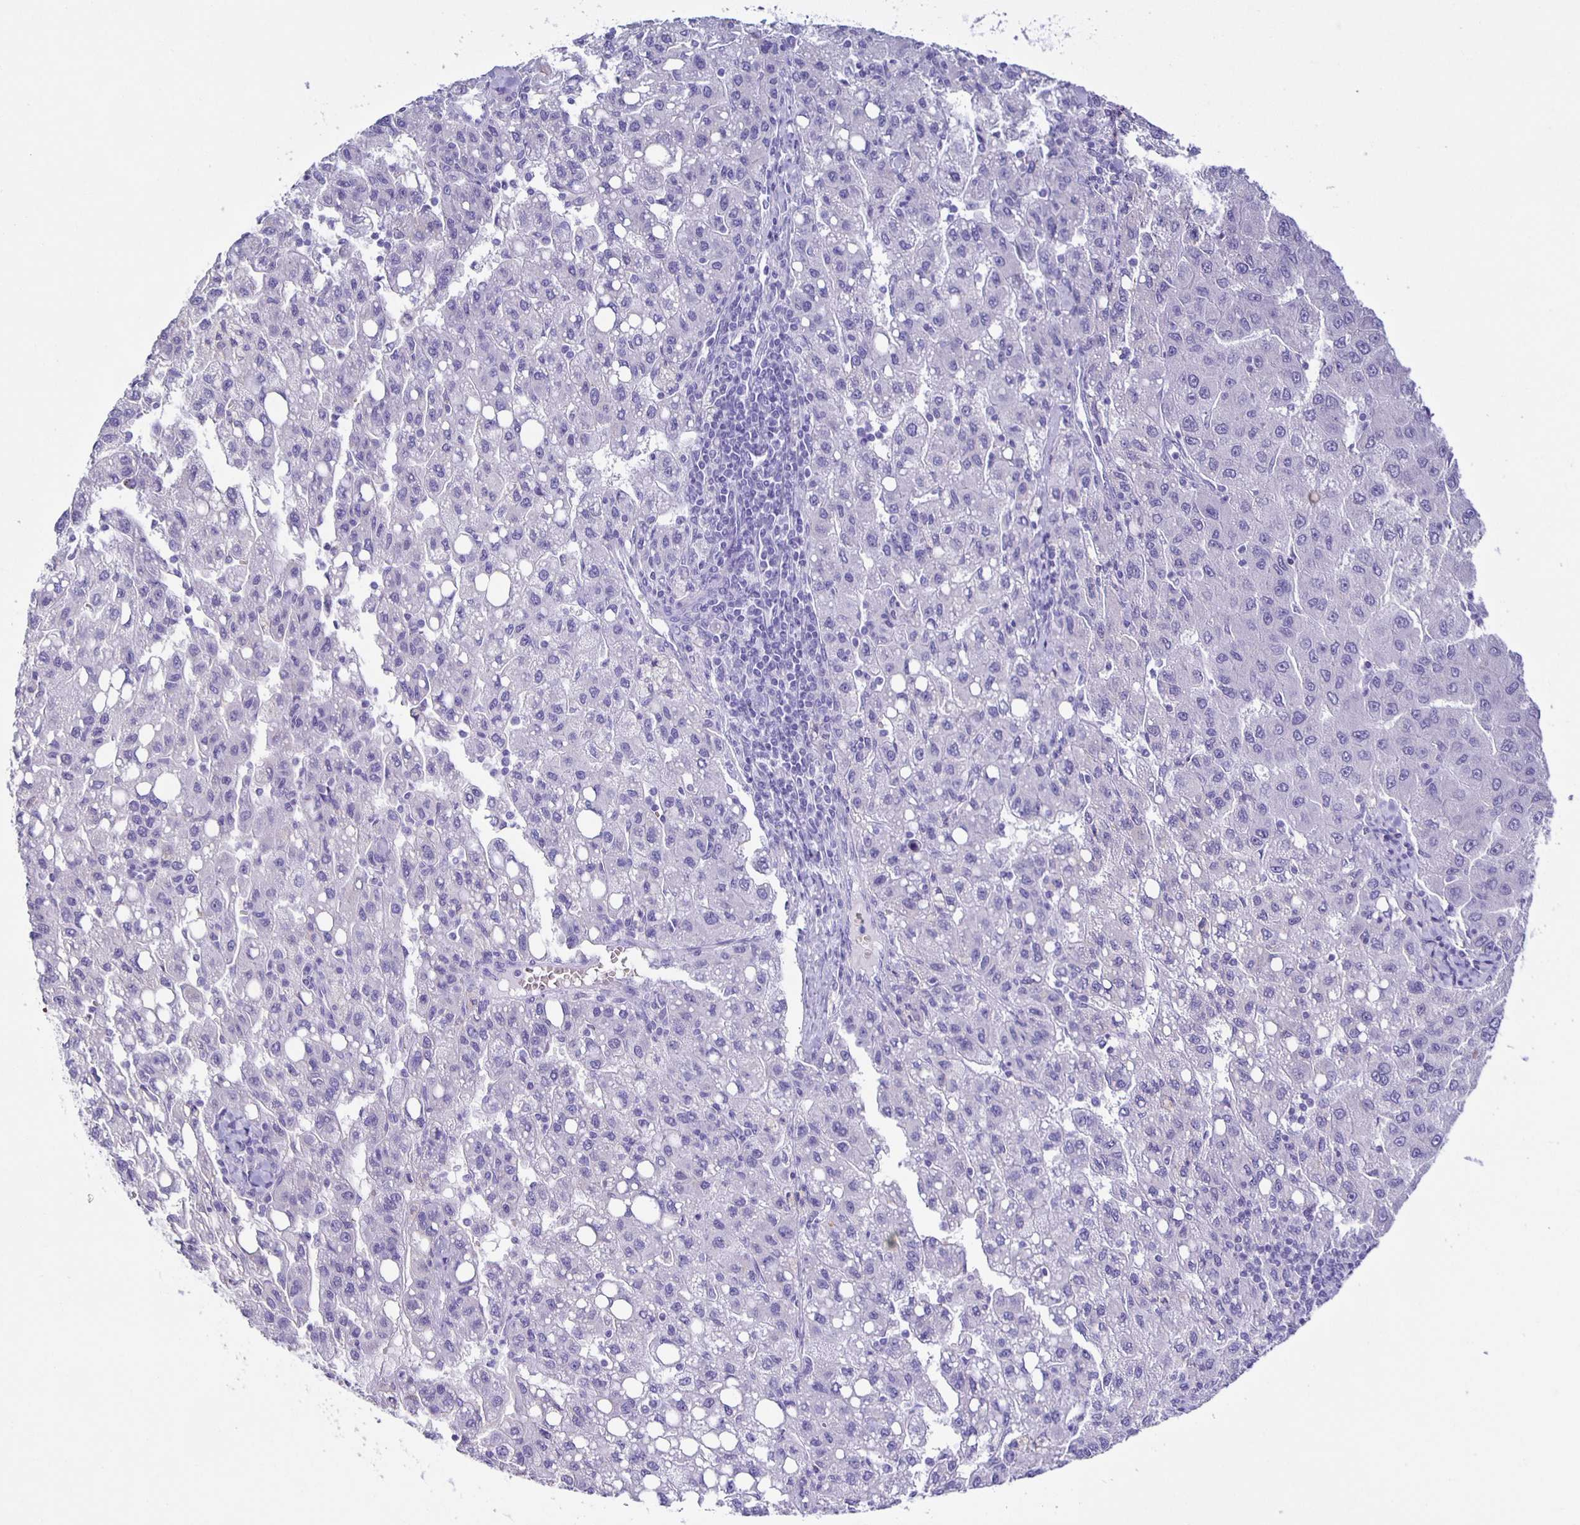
{"staining": {"intensity": "negative", "quantity": "none", "location": "none"}, "tissue": "liver cancer", "cell_type": "Tumor cells", "image_type": "cancer", "snomed": [{"axis": "morphology", "description": "Carcinoma, Hepatocellular, NOS"}, {"axis": "topography", "description": "Liver"}], "caption": "Immunohistochemical staining of liver cancer (hepatocellular carcinoma) exhibits no significant positivity in tumor cells.", "gene": "AQP6", "patient": {"sex": "female", "age": 82}}